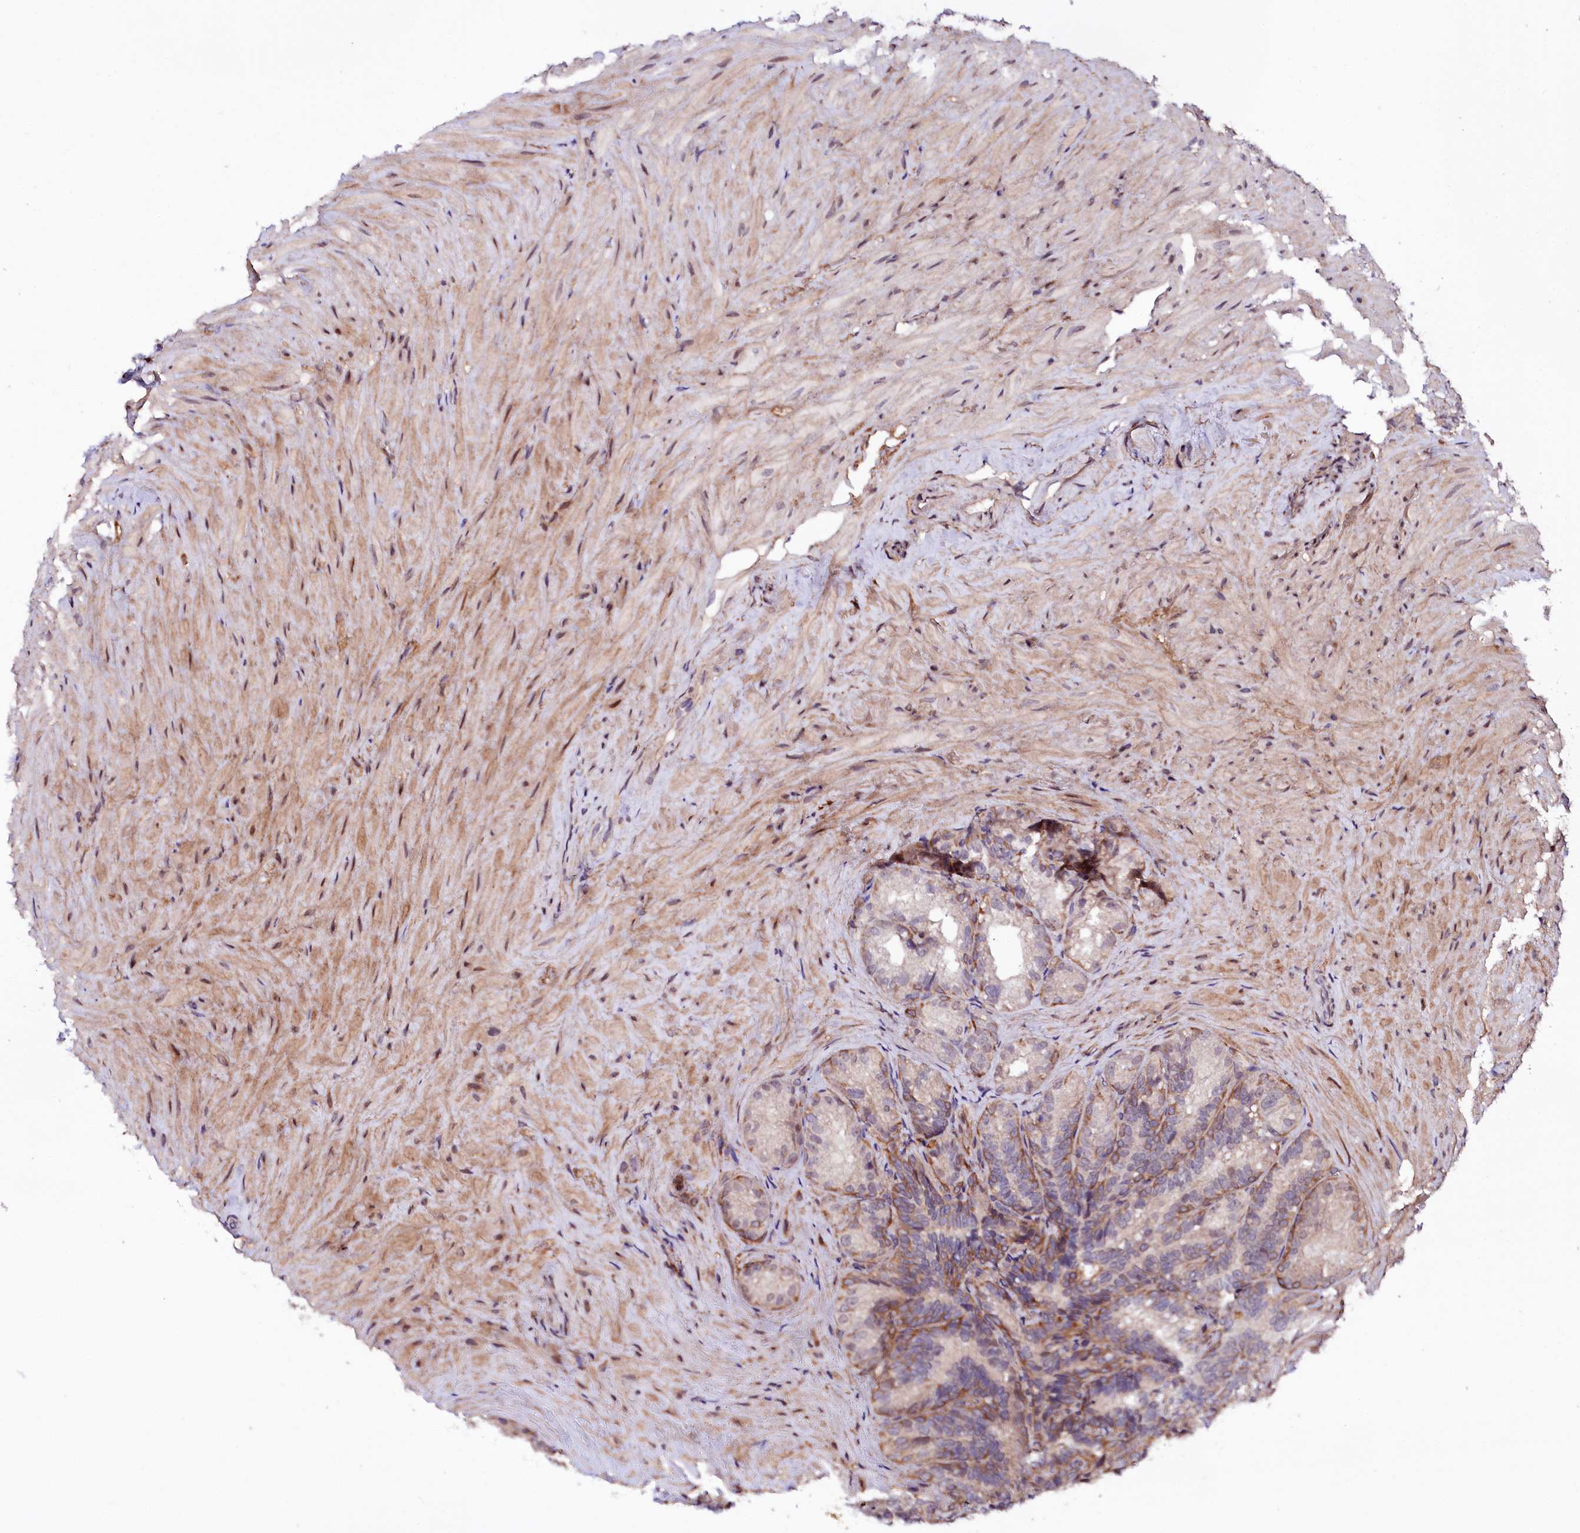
{"staining": {"intensity": "moderate", "quantity": "<25%", "location": "cytoplasmic/membranous"}, "tissue": "seminal vesicle", "cell_type": "Glandular cells", "image_type": "normal", "snomed": [{"axis": "morphology", "description": "Normal tissue, NOS"}, {"axis": "topography", "description": "Seminal veicle"}], "caption": "IHC of normal seminal vesicle demonstrates low levels of moderate cytoplasmic/membranous positivity in approximately <25% of glandular cells. (IHC, brightfield microscopy, high magnification).", "gene": "PHLDB1", "patient": {"sex": "male", "age": 60}}